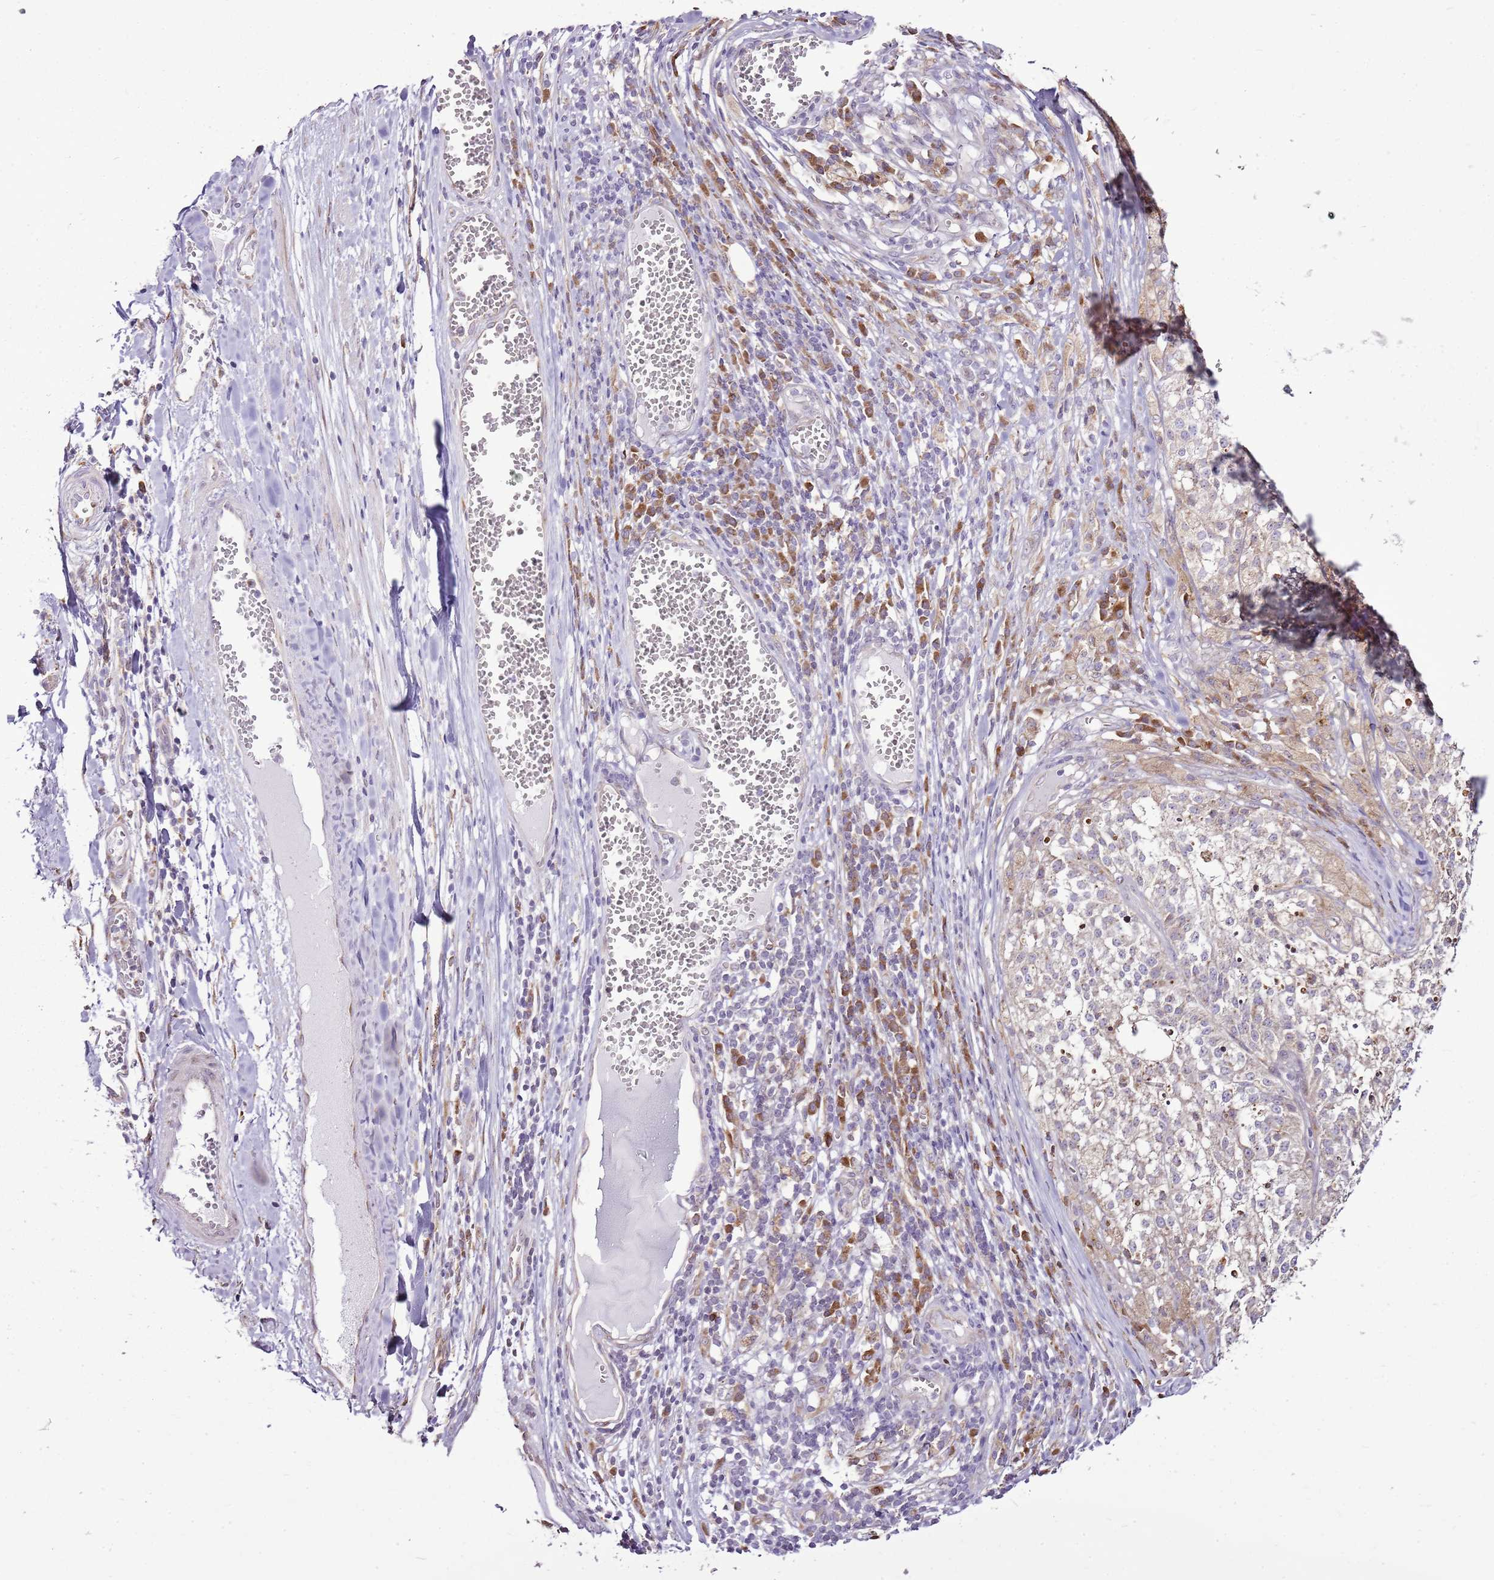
{"staining": {"intensity": "weak", "quantity": "25%-75%", "location": "cytoplasmic/membranous"}, "tissue": "melanoma", "cell_type": "Tumor cells", "image_type": "cancer", "snomed": [{"axis": "morphology", "description": "Malignant melanoma, NOS"}, {"axis": "topography", "description": "Skin"}], "caption": "Protein expression analysis of human melanoma reveals weak cytoplasmic/membranous staining in about 25%-75% of tumor cells.", "gene": "TMED10", "patient": {"sex": "female", "age": 64}}